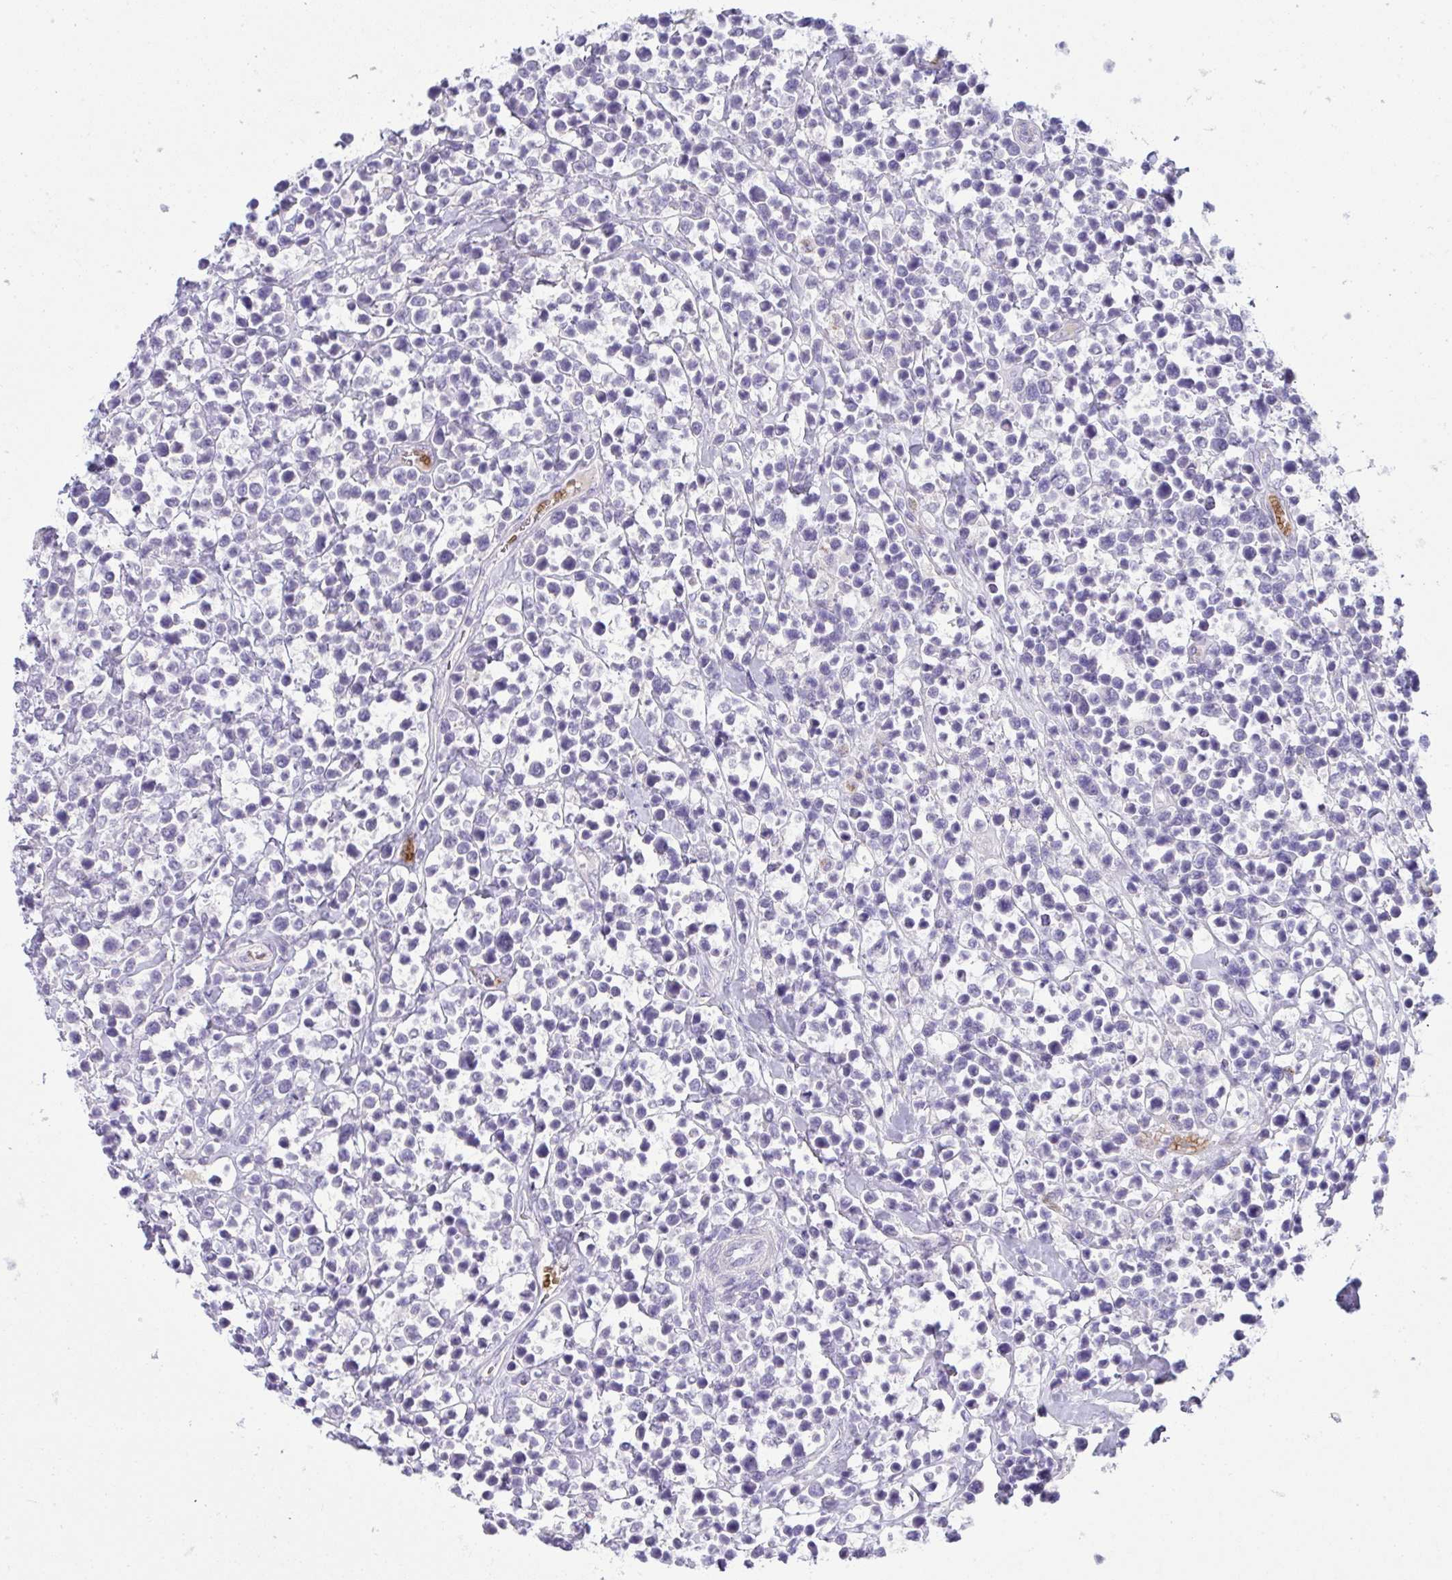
{"staining": {"intensity": "negative", "quantity": "none", "location": "none"}, "tissue": "lymphoma", "cell_type": "Tumor cells", "image_type": "cancer", "snomed": [{"axis": "morphology", "description": "Malignant lymphoma, non-Hodgkin's type, High grade"}, {"axis": "topography", "description": "Soft tissue"}], "caption": "The histopathology image displays no staining of tumor cells in malignant lymphoma, non-Hodgkin's type (high-grade).", "gene": "SPTB", "patient": {"sex": "female", "age": 56}}